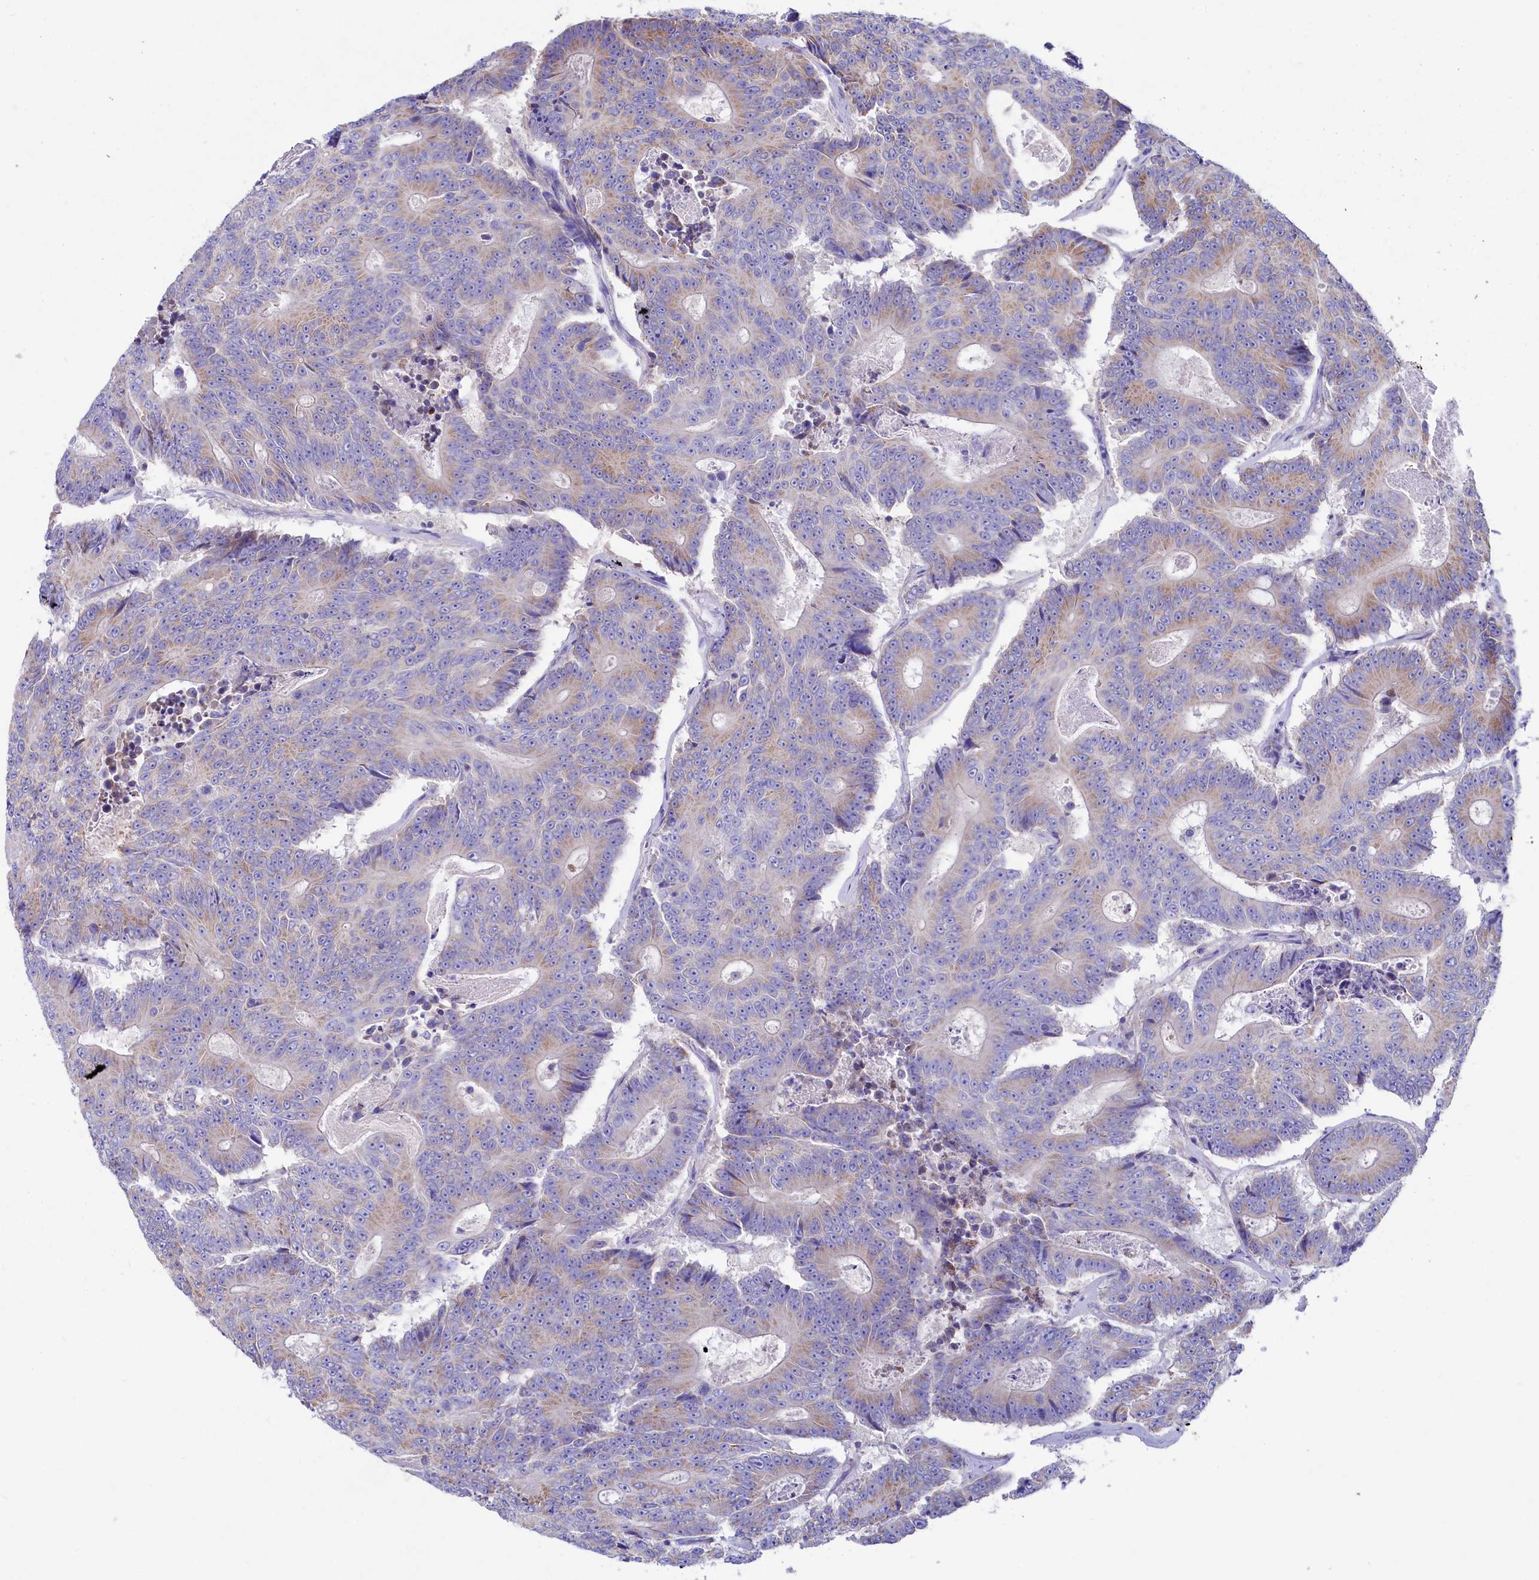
{"staining": {"intensity": "moderate", "quantity": "<25%", "location": "cytoplasmic/membranous"}, "tissue": "colorectal cancer", "cell_type": "Tumor cells", "image_type": "cancer", "snomed": [{"axis": "morphology", "description": "Adenocarcinoma, NOS"}, {"axis": "topography", "description": "Colon"}], "caption": "IHC histopathology image of colorectal cancer (adenocarcinoma) stained for a protein (brown), which demonstrates low levels of moderate cytoplasmic/membranous expression in about <25% of tumor cells.", "gene": "VPS26B", "patient": {"sex": "male", "age": 83}}